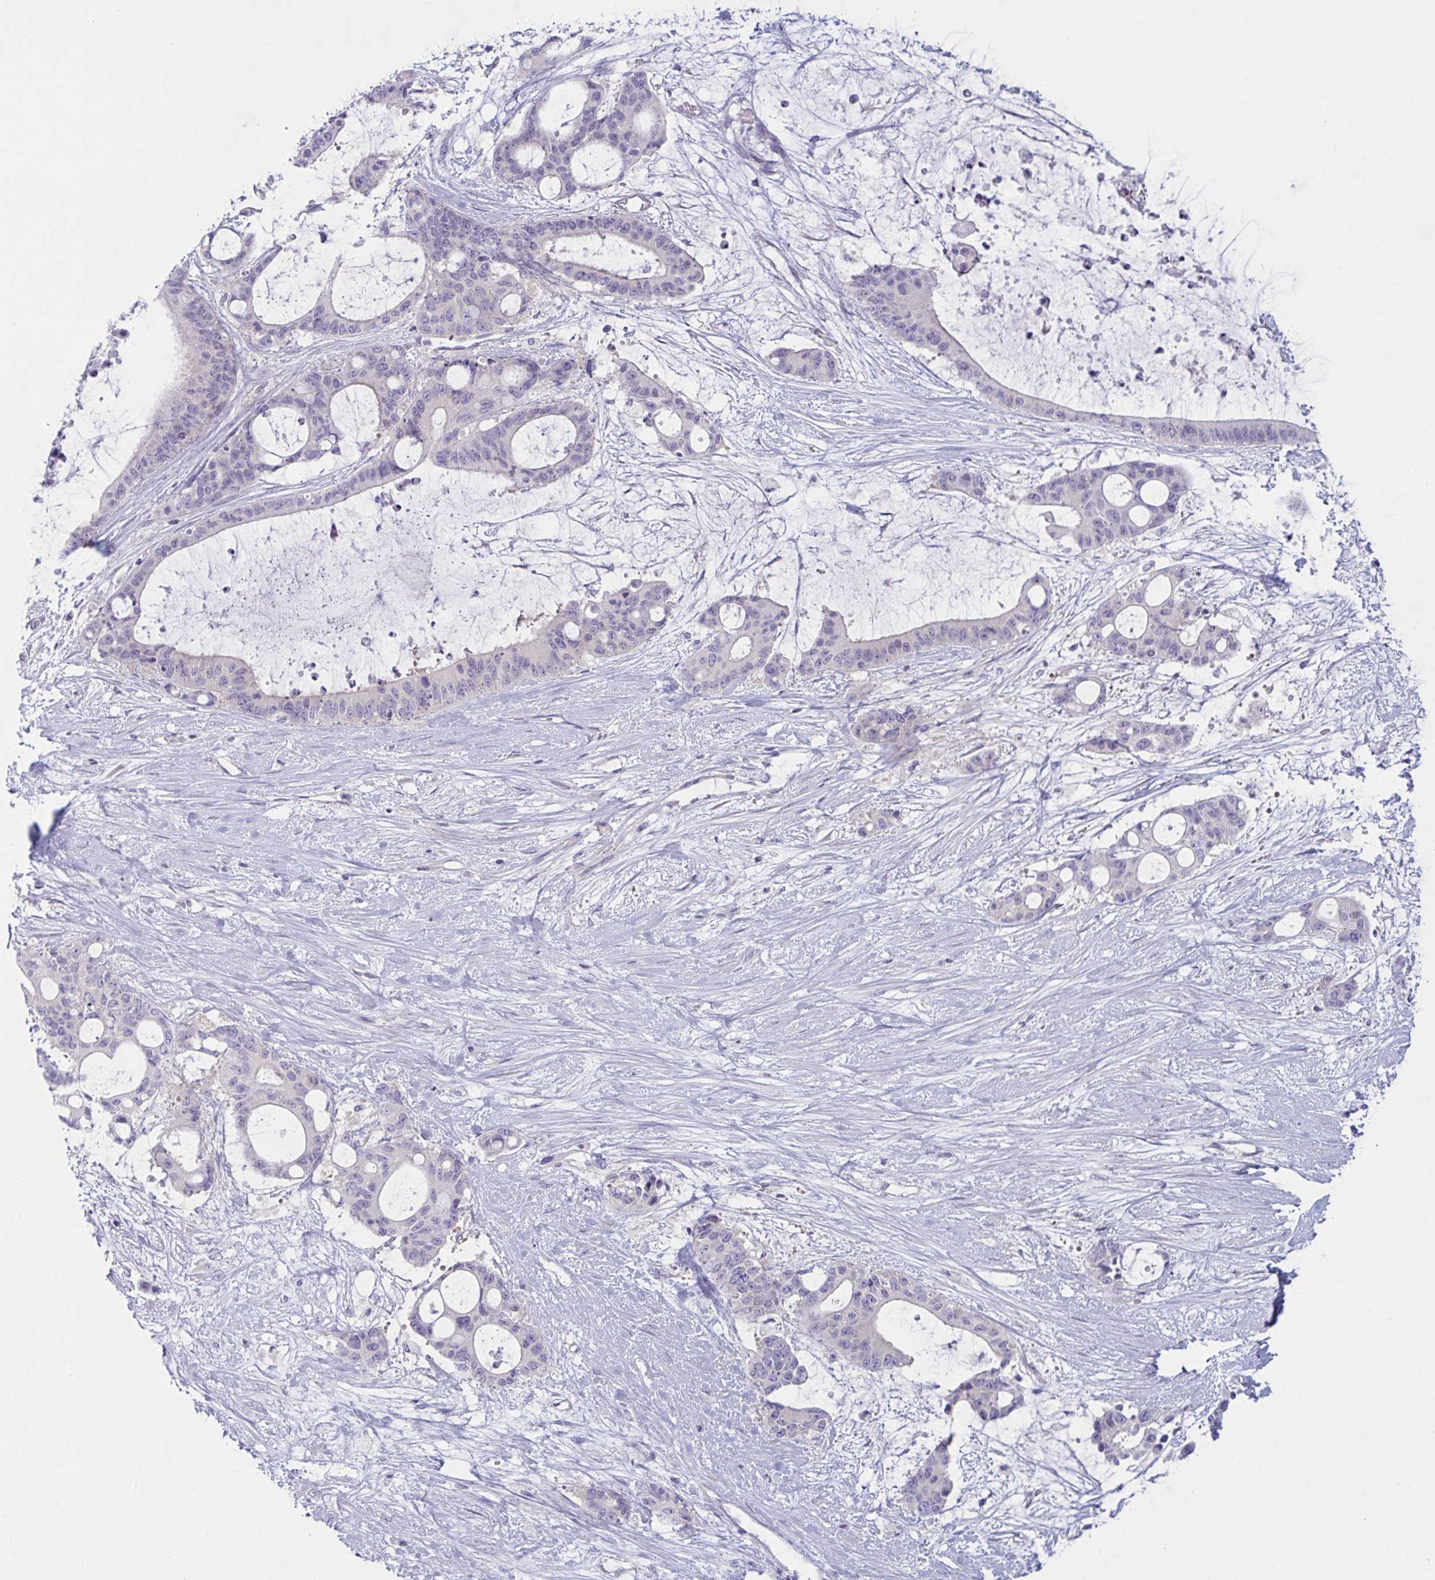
{"staining": {"intensity": "negative", "quantity": "none", "location": "none"}, "tissue": "liver cancer", "cell_type": "Tumor cells", "image_type": "cancer", "snomed": [{"axis": "morphology", "description": "Normal tissue, NOS"}, {"axis": "morphology", "description": "Cholangiocarcinoma"}, {"axis": "topography", "description": "Liver"}, {"axis": "topography", "description": "Peripheral nerve tissue"}], "caption": "Tumor cells are negative for protein expression in human liver cancer. (Immunohistochemistry, brightfield microscopy, high magnification).", "gene": "NAA30", "patient": {"sex": "female", "age": 73}}